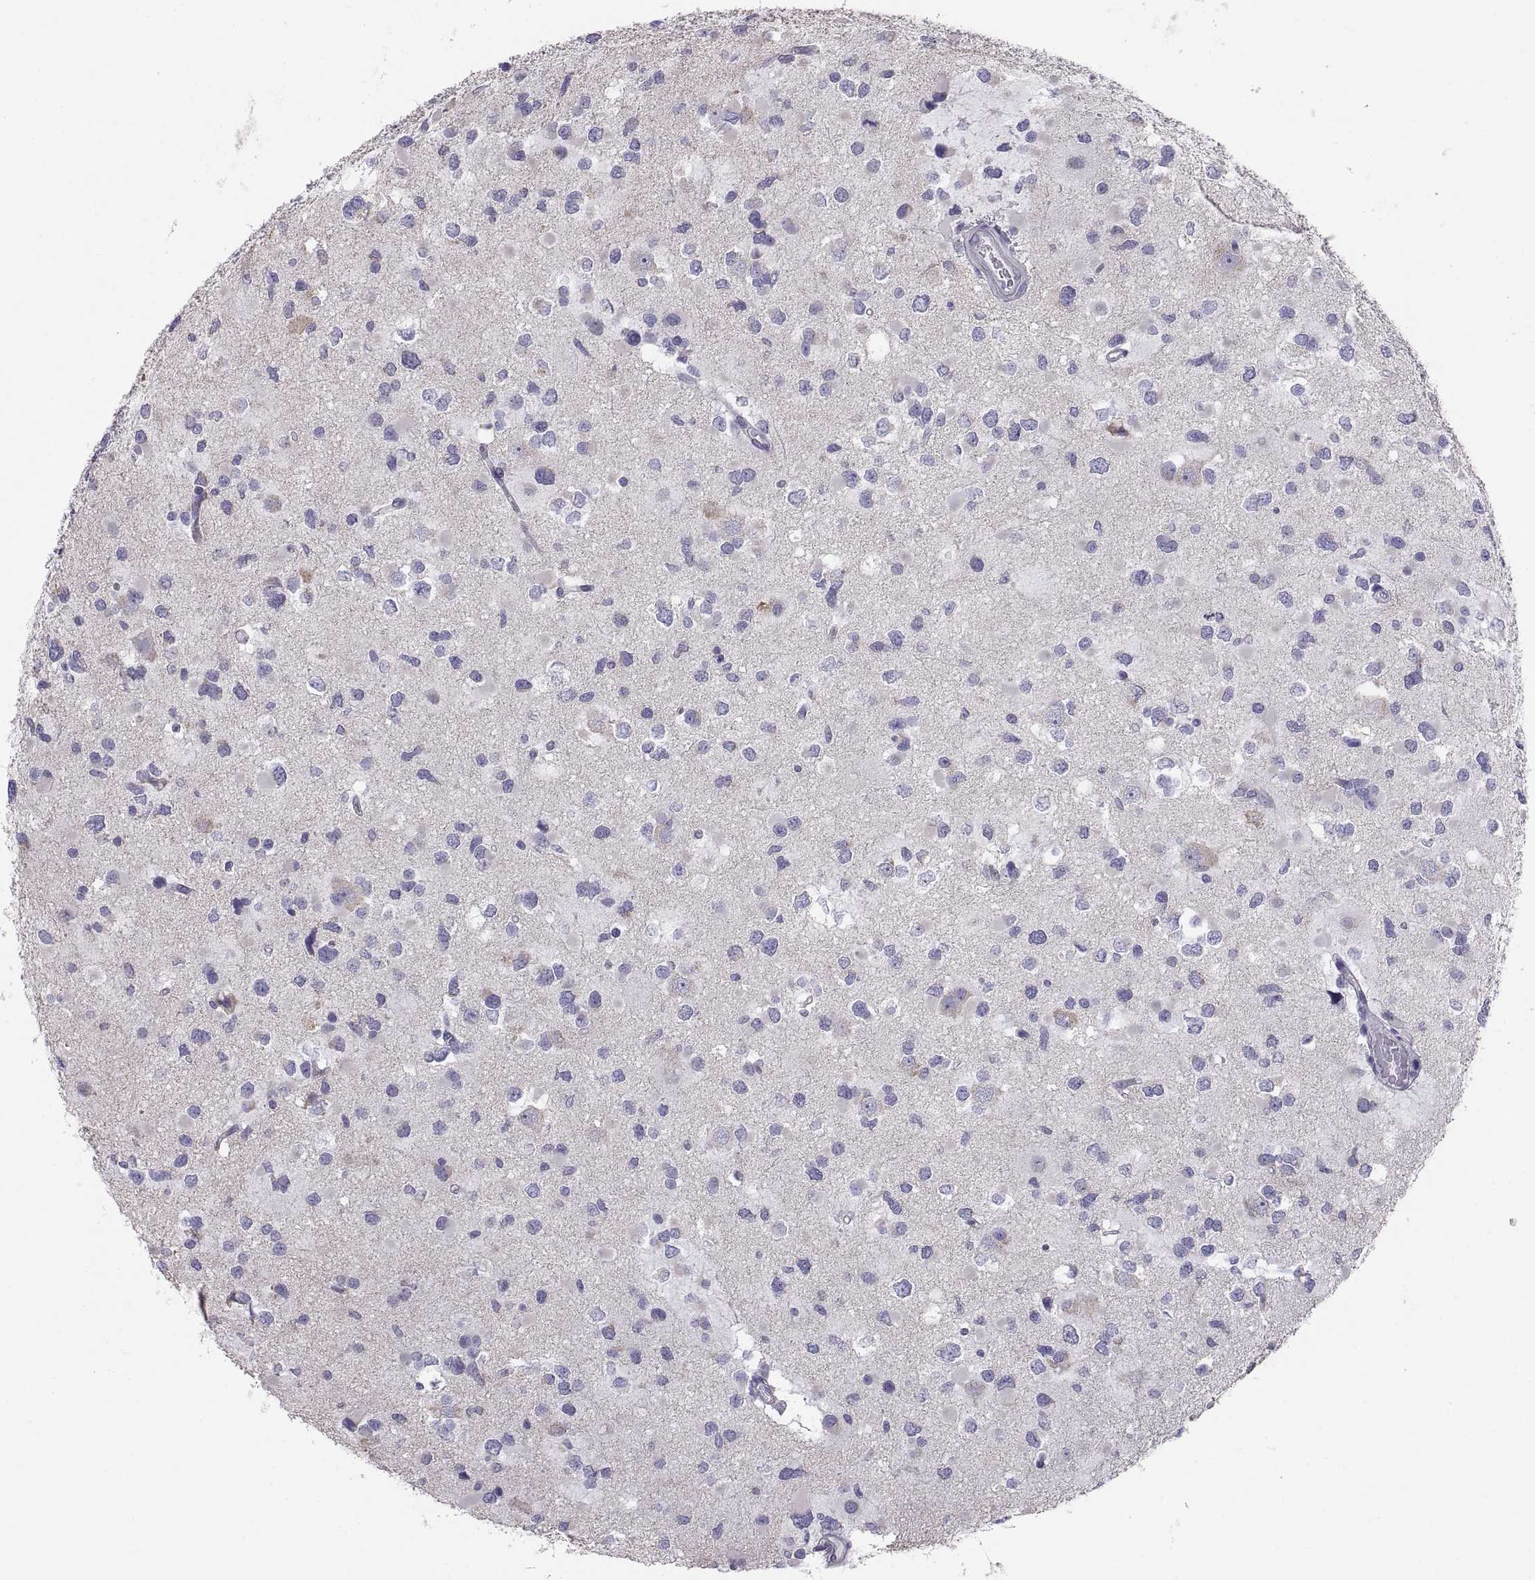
{"staining": {"intensity": "negative", "quantity": "none", "location": "none"}, "tissue": "glioma", "cell_type": "Tumor cells", "image_type": "cancer", "snomed": [{"axis": "morphology", "description": "Glioma, malignant, Low grade"}, {"axis": "topography", "description": "Brain"}], "caption": "Tumor cells show no significant protein staining in glioma.", "gene": "TNNC1", "patient": {"sex": "female", "age": 32}}